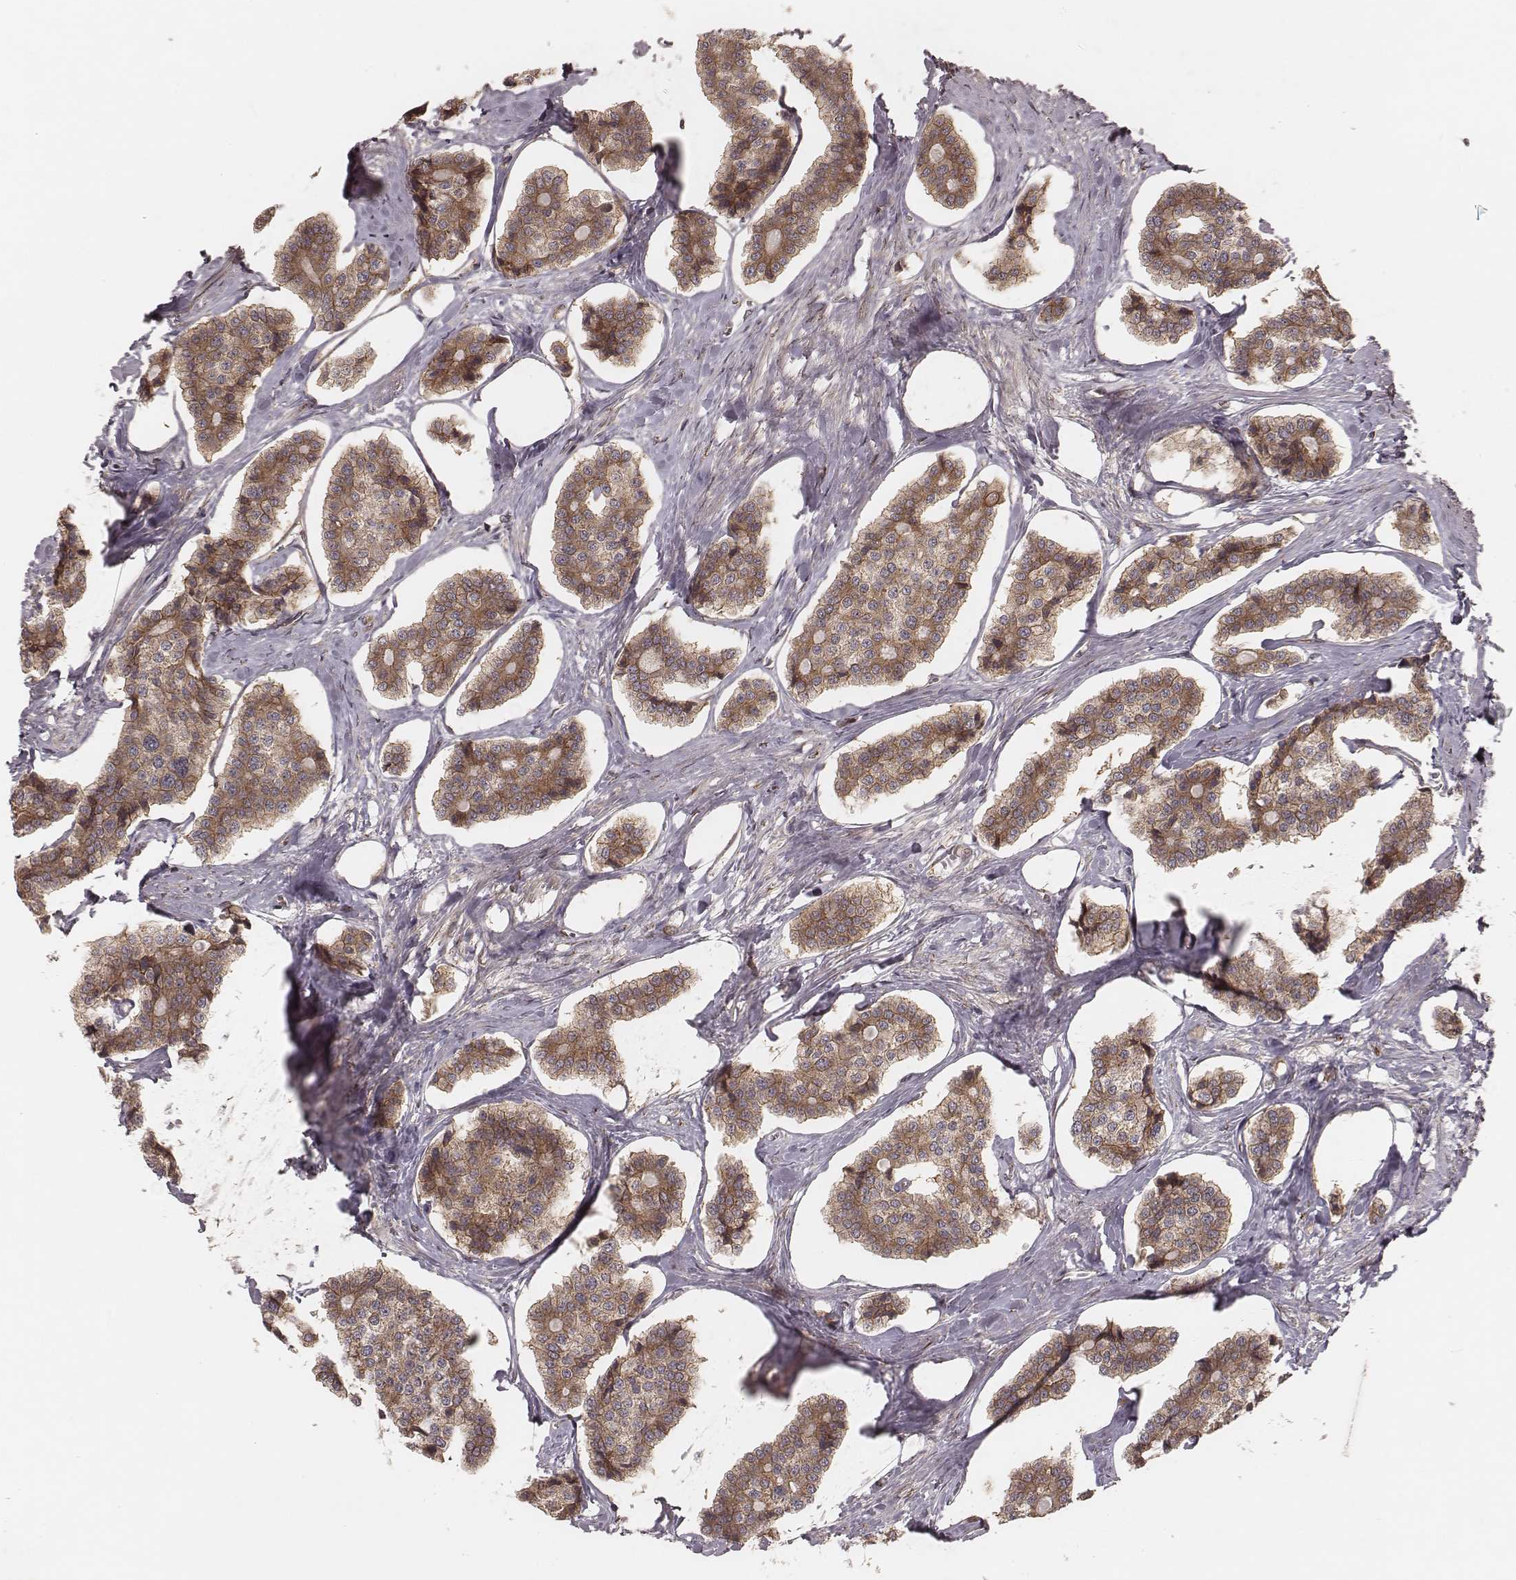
{"staining": {"intensity": "moderate", "quantity": ">75%", "location": "cytoplasmic/membranous"}, "tissue": "carcinoid", "cell_type": "Tumor cells", "image_type": "cancer", "snomed": [{"axis": "morphology", "description": "Carcinoid, malignant, NOS"}, {"axis": "topography", "description": "Small intestine"}], "caption": "A micrograph showing moderate cytoplasmic/membranous staining in about >75% of tumor cells in carcinoid, as visualized by brown immunohistochemical staining.", "gene": "MYO19", "patient": {"sex": "female", "age": 65}}